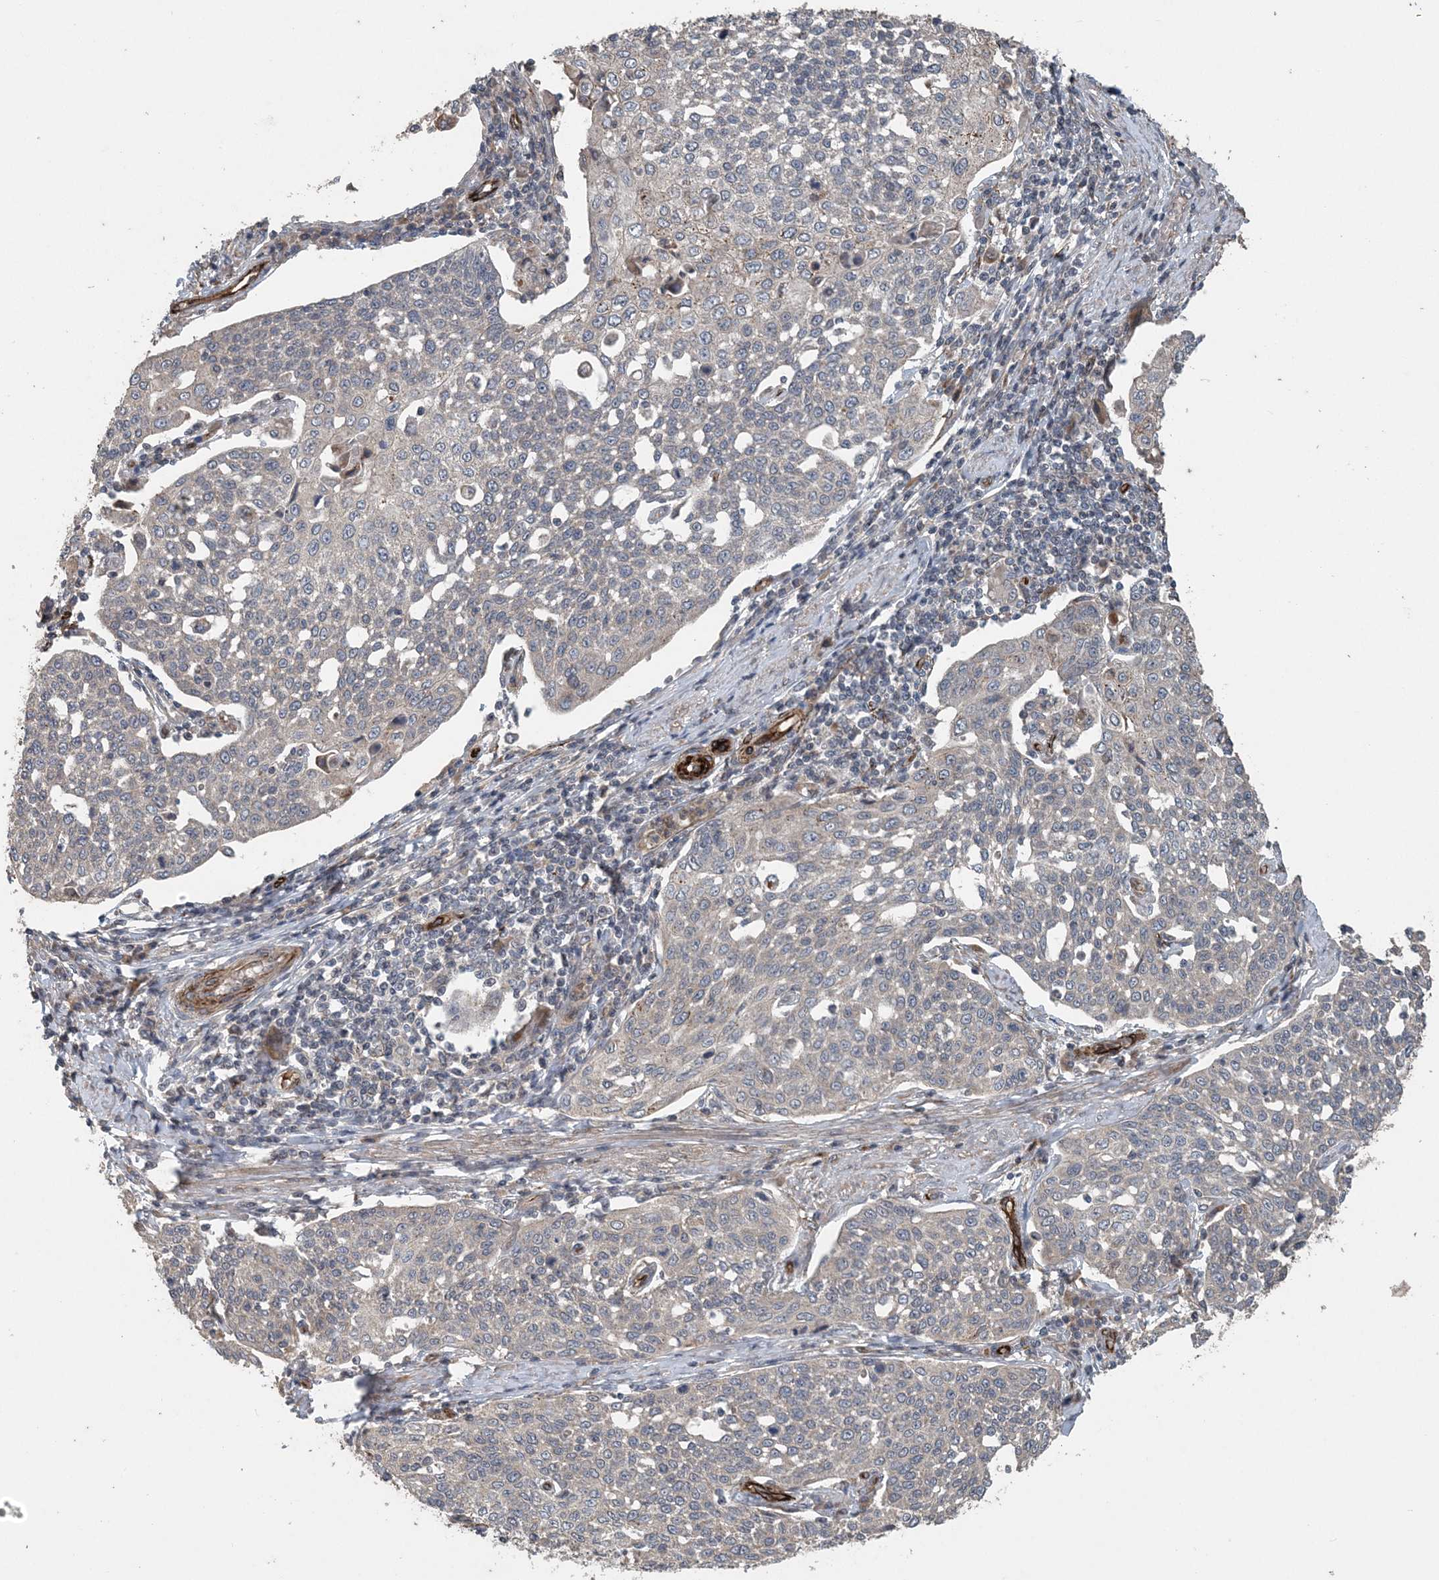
{"staining": {"intensity": "negative", "quantity": "none", "location": "none"}, "tissue": "cervical cancer", "cell_type": "Tumor cells", "image_type": "cancer", "snomed": [{"axis": "morphology", "description": "Squamous cell carcinoma, NOS"}, {"axis": "topography", "description": "Cervix"}], "caption": "Photomicrograph shows no protein expression in tumor cells of cervical cancer (squamous cell carcinoma) tissue. (DAB immunohistochemistry (IHC) visualized using brightfield microscopy, high magnification).", "gene": "MYO9B", "patient": {"sex": "female", "age": 34}}